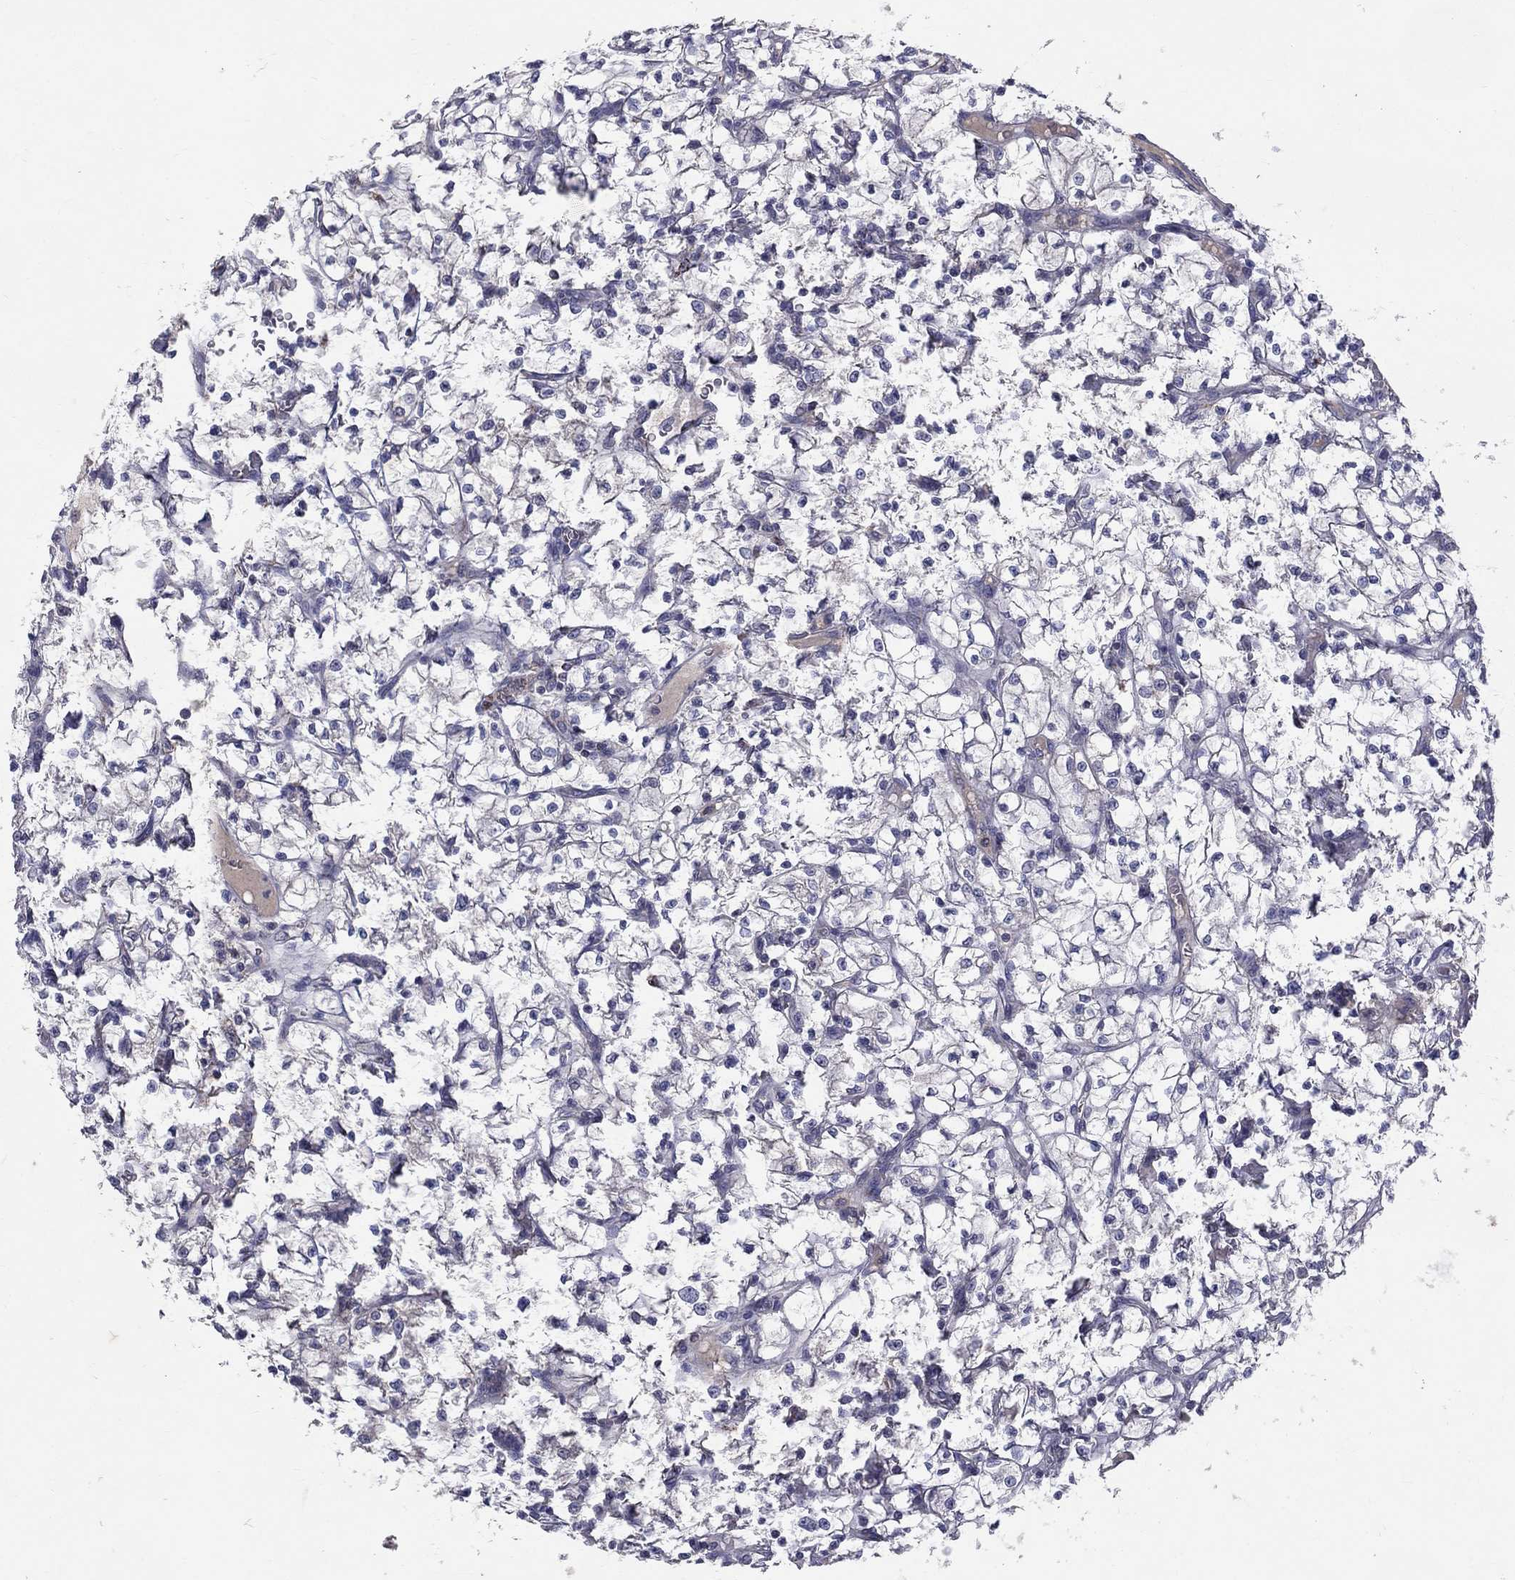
{"staining": {"intensity": "negative", "quantity": "none", "location": "none"}, "tissue": "renal cancer", "cell_type": "Tumor cells", "image_type": "cancer", "snomed": [{"axis": "morphology", "description": "Adenocarcinoma, NOS"}, {"axis": "topography", "description": "Kidney"}], "caption": "Immunohistochemical staining of human renal cancer (adenocarcinoma) demonstrates no significant positivity in tumor cells. Nuclei are stained in blue.", "gene": "SLC4A10", "patient": {"sex": "female", "age": 64}}